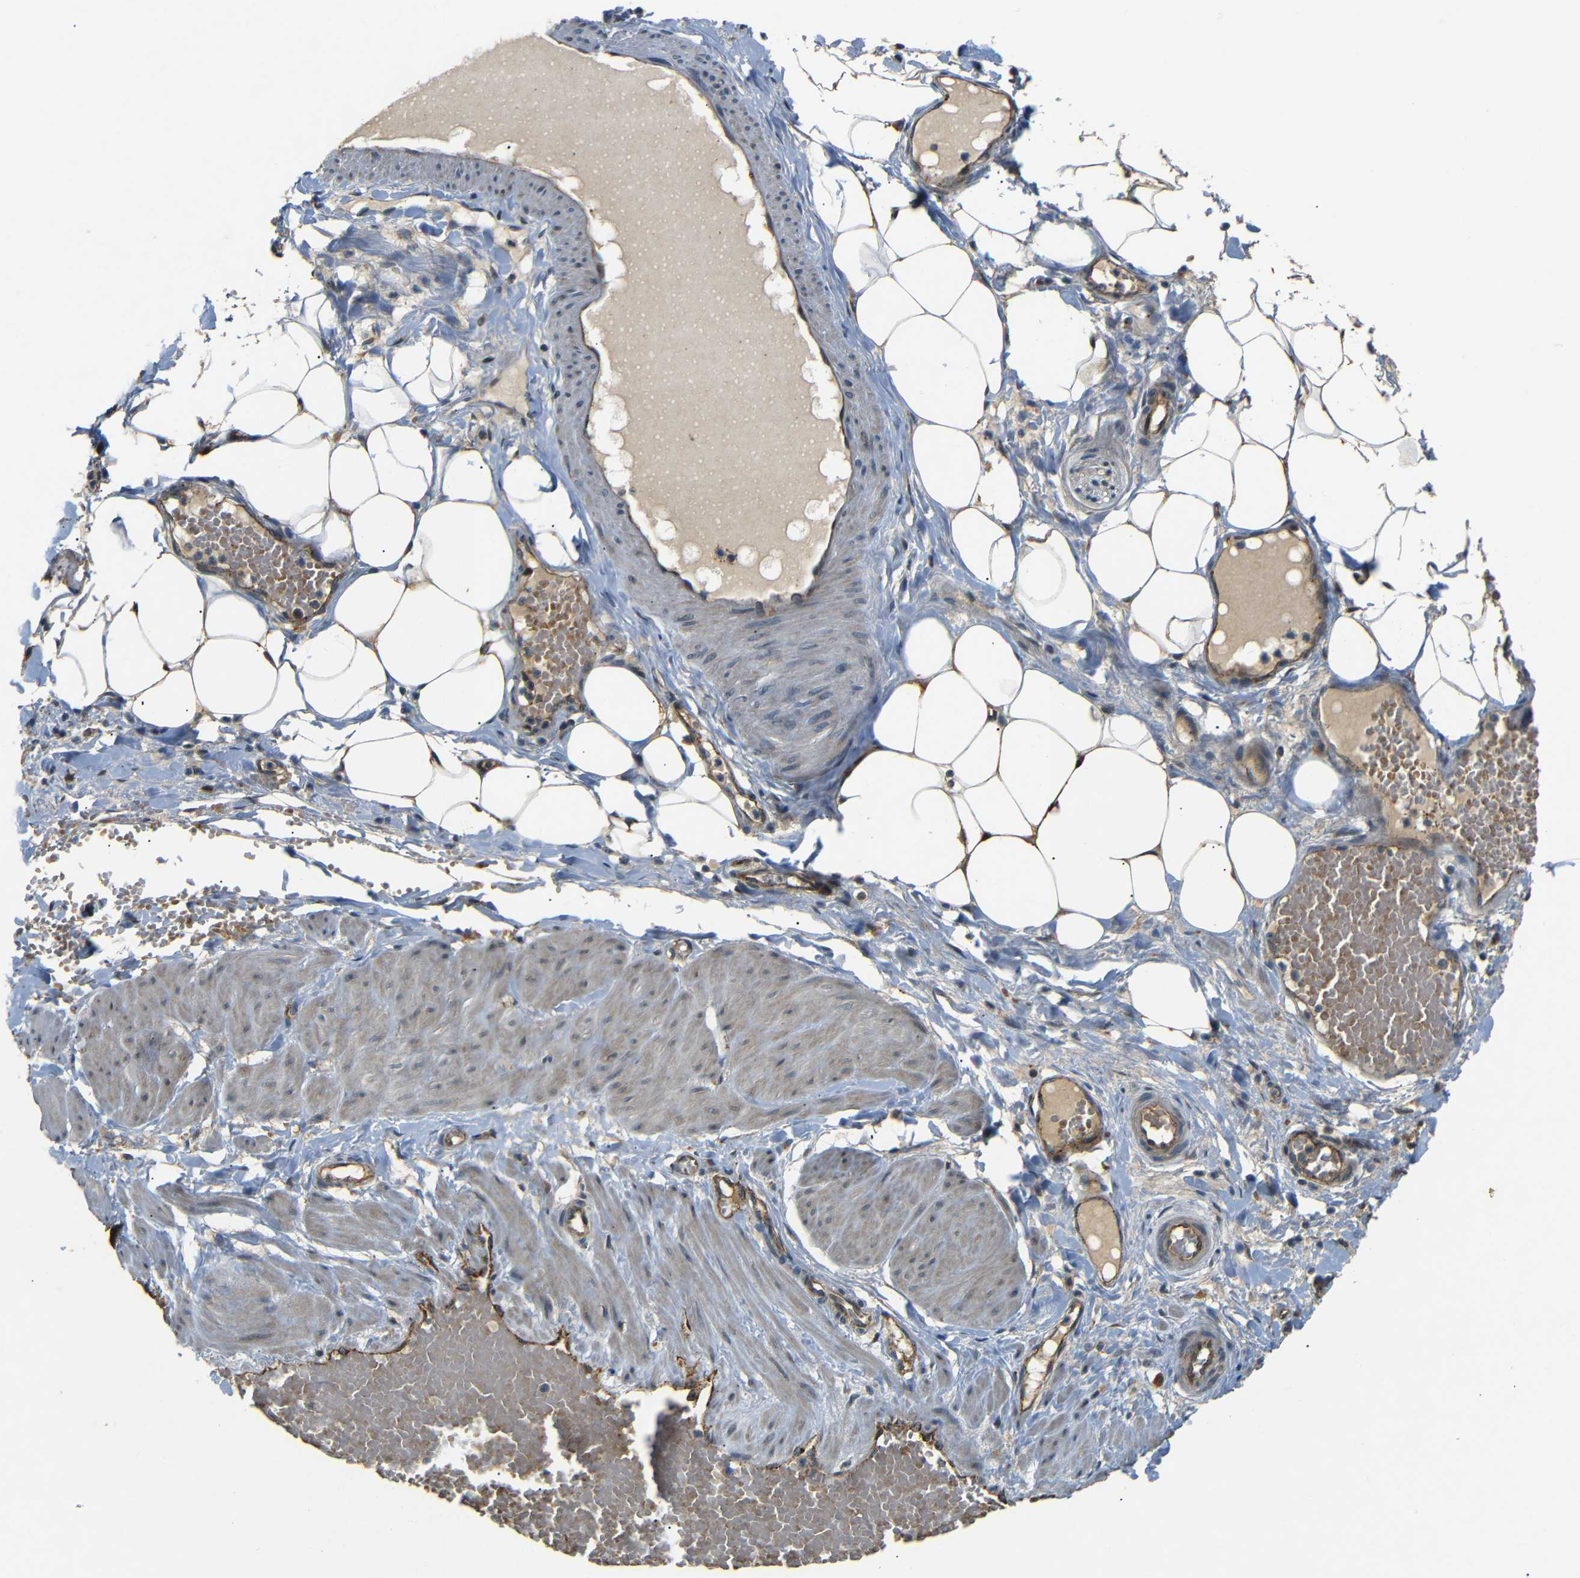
{"staining": {"intensity": "moderate", "quantity": "25%-75%", "location": "cytoplasmic/membranous"}, "tissue": "adipose tissue", "cell_type": "Adipocytes", "image_type": "normal", "snomed": [{"axis": "morphology", "description": "Normal tissue, NOS"}, {"axis": "topography", "description": "Soft tissue"}, {"axis": "topography", "description": "Vascular tissue"}], "caption": "A high-resolution histopathology image shows IHC staining of unremarkable adipose tissue, which exhibits moderate cytoplasmic/membranous staining in approximately 25%-75% of adipocytes. (brown staining indicates protein expression, while blue staining denotes nuclei).", "gene": "ATP7A", "patient": {"sex": "female", "age": 35}}